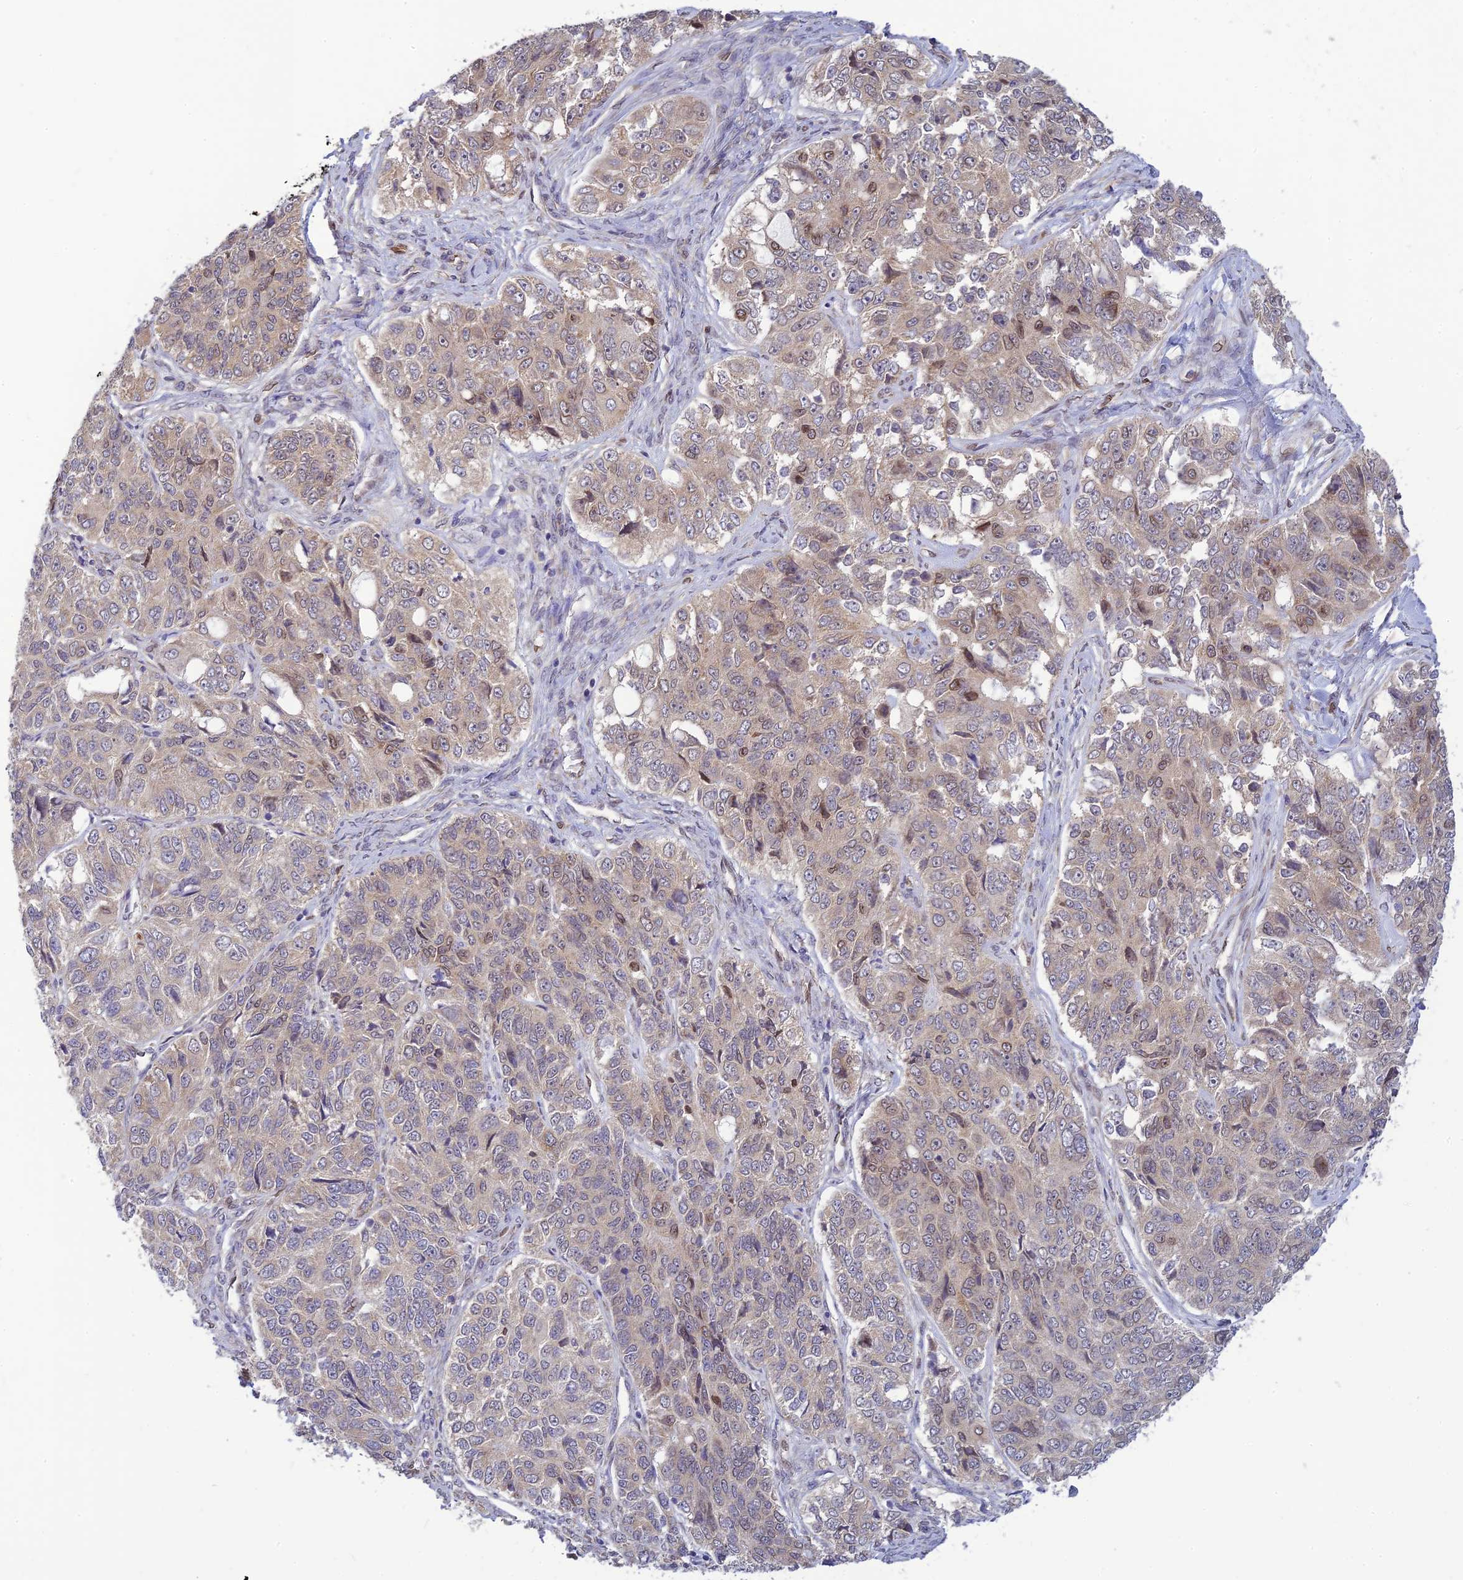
{"staining": {"intensity": "moderate", "quantity": "<25%", "location": "nuclear"}, "tissue": "ovarian cancer", "cell_type": "Tumor cells", "image_type": "cancer", "snomed": [{"axis": "morphology", "description": "Carcinoma, endometroid"}, {"axis": "topography", "description": "Ovary"}], "caption": "Immunohistochemical staining of human ovarian cancer demonstrates moderate nuclear protein staining in about <25% of tumor cells. The staining was performed using DAB (3,3'-diaminobenzidine) to visualize the protein expression in brown, while the nuclei were stained in blue with hematoxylin (Magnification: 20x).", "gene": "SKIC8", "patient": {"sex": "female", "age": 51}}